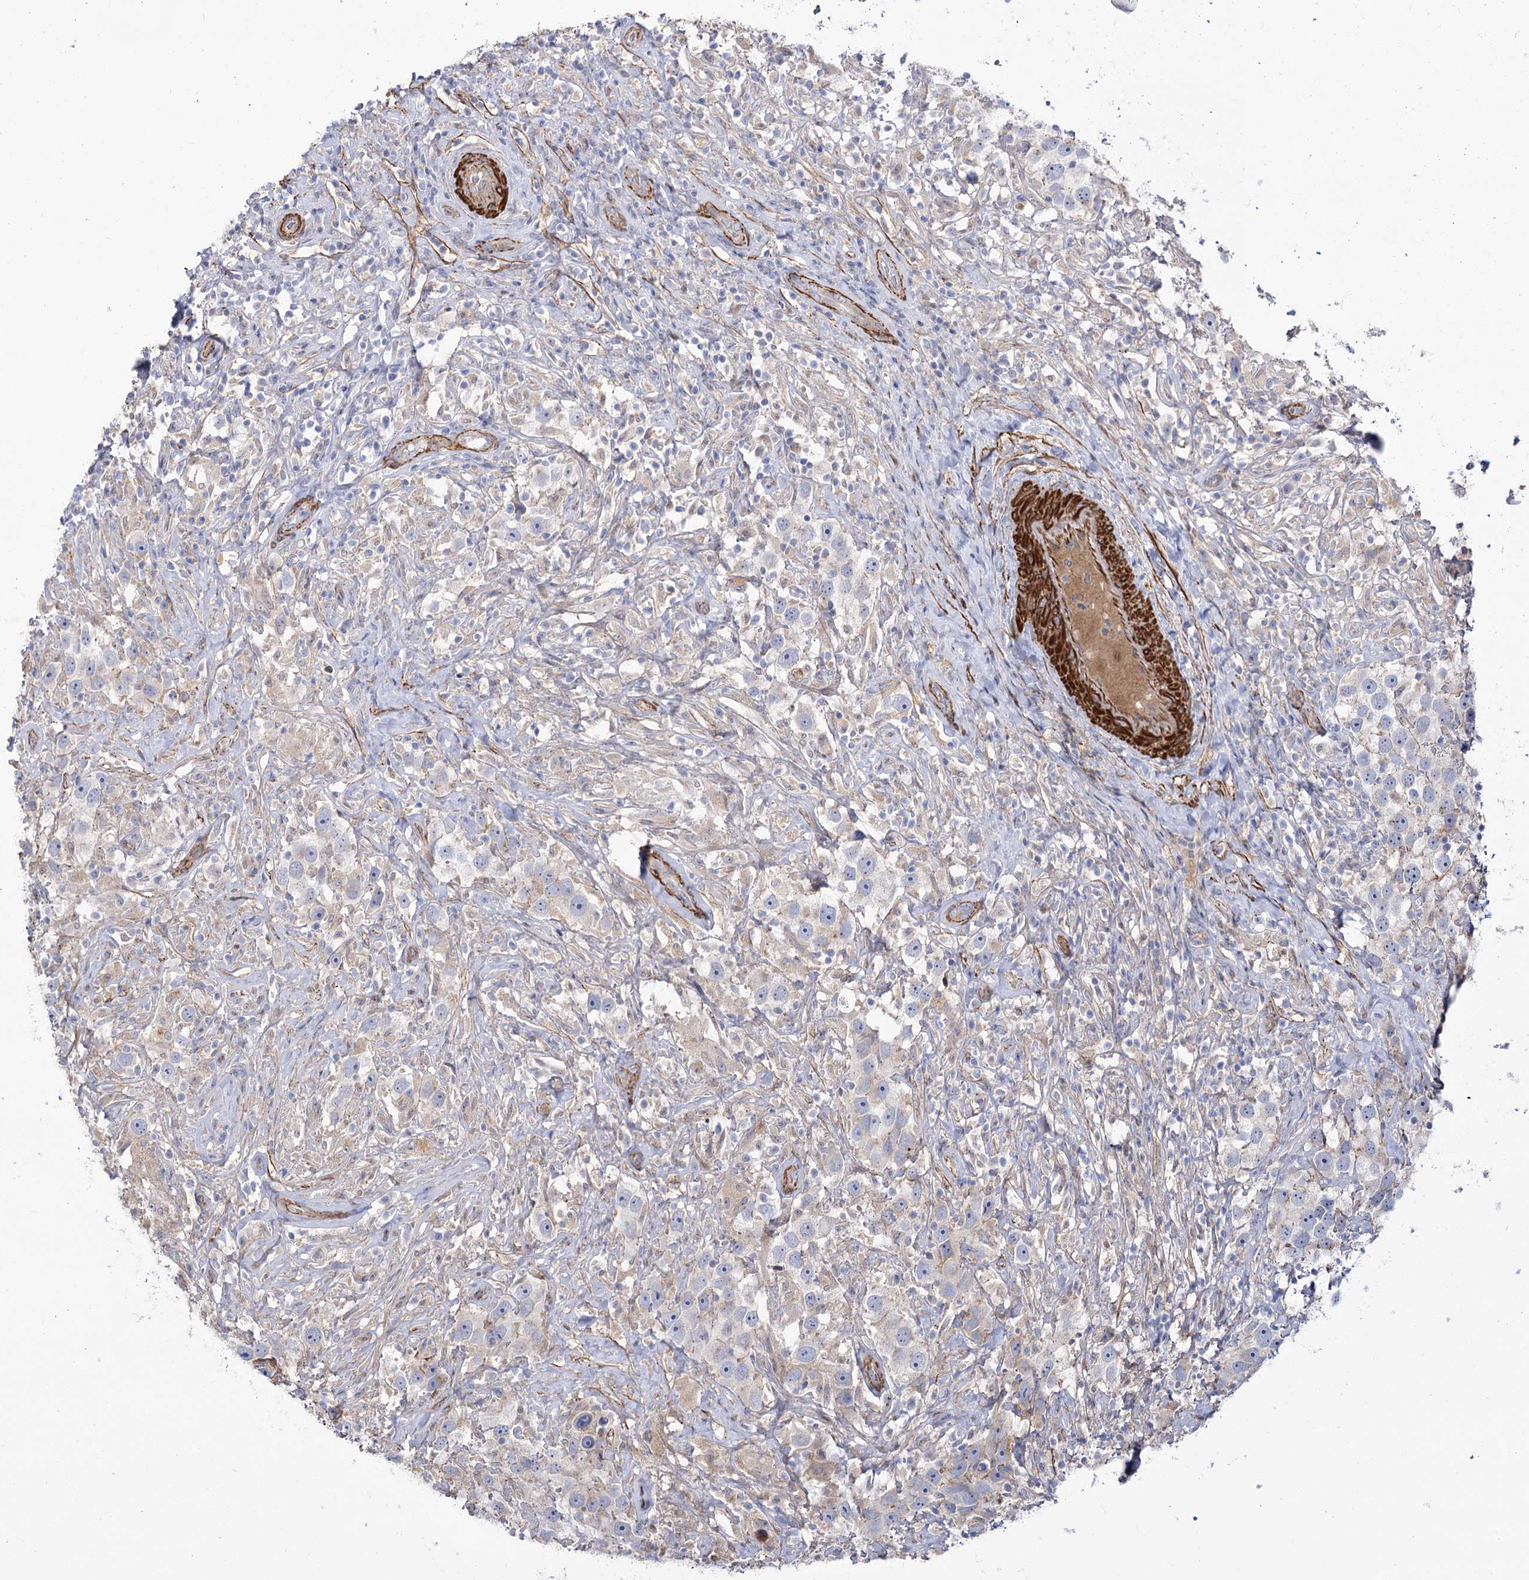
{"staining": {"intensity": "negative", "quantity": "none", "location": "none"}, "tissue": "testis cancer", "cell_type": "Tumor cells", "image_type": "cancer", "snomed": [{"axis": "morphology", "description": "Seminoma, NOS"}, {"axis": "topography", "description": "Testis"}], "caption": "The histopathology image shows no significant expression in tumor cells of testis seminoma.", "gene": "WASHC3", "patient": {"sex": "male", "age": 49}}